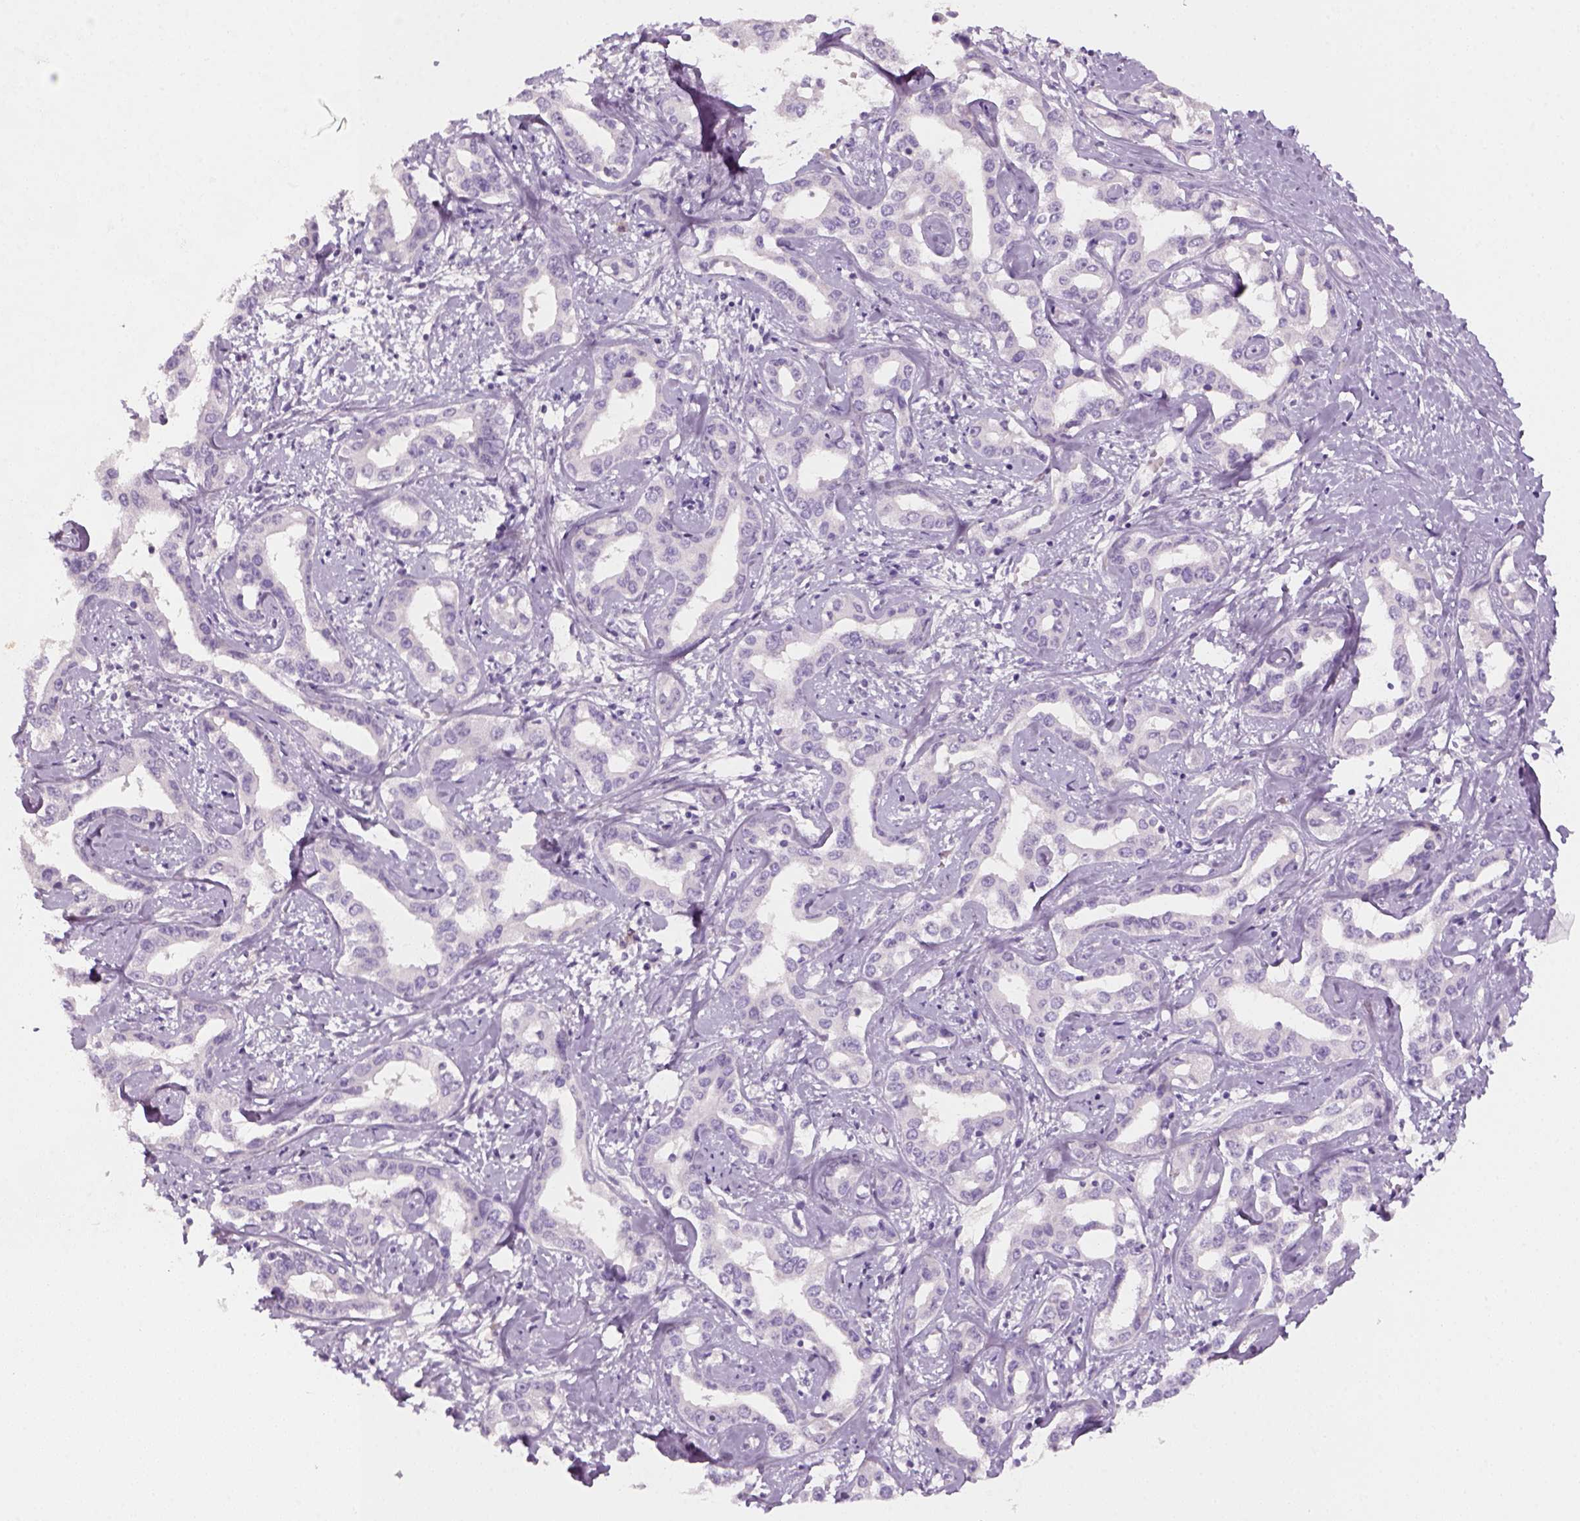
{"staining": {"intensity": "negative", "quantity": "none", "location": "none"}, "tissue": "liver cancer", "cell_type": "Tumor cells", "image_type": "cancer", "snomed": [{"axis": "morphology", "description": "Cholangiocarcinoma"}, {"axis": "topography", "description": "Liver"}], "caption": "Tumor cells are negative for brown protein staining in liver cancer.", "gene": "KRT25", "patient": {"sex": "male", "age": 59}}